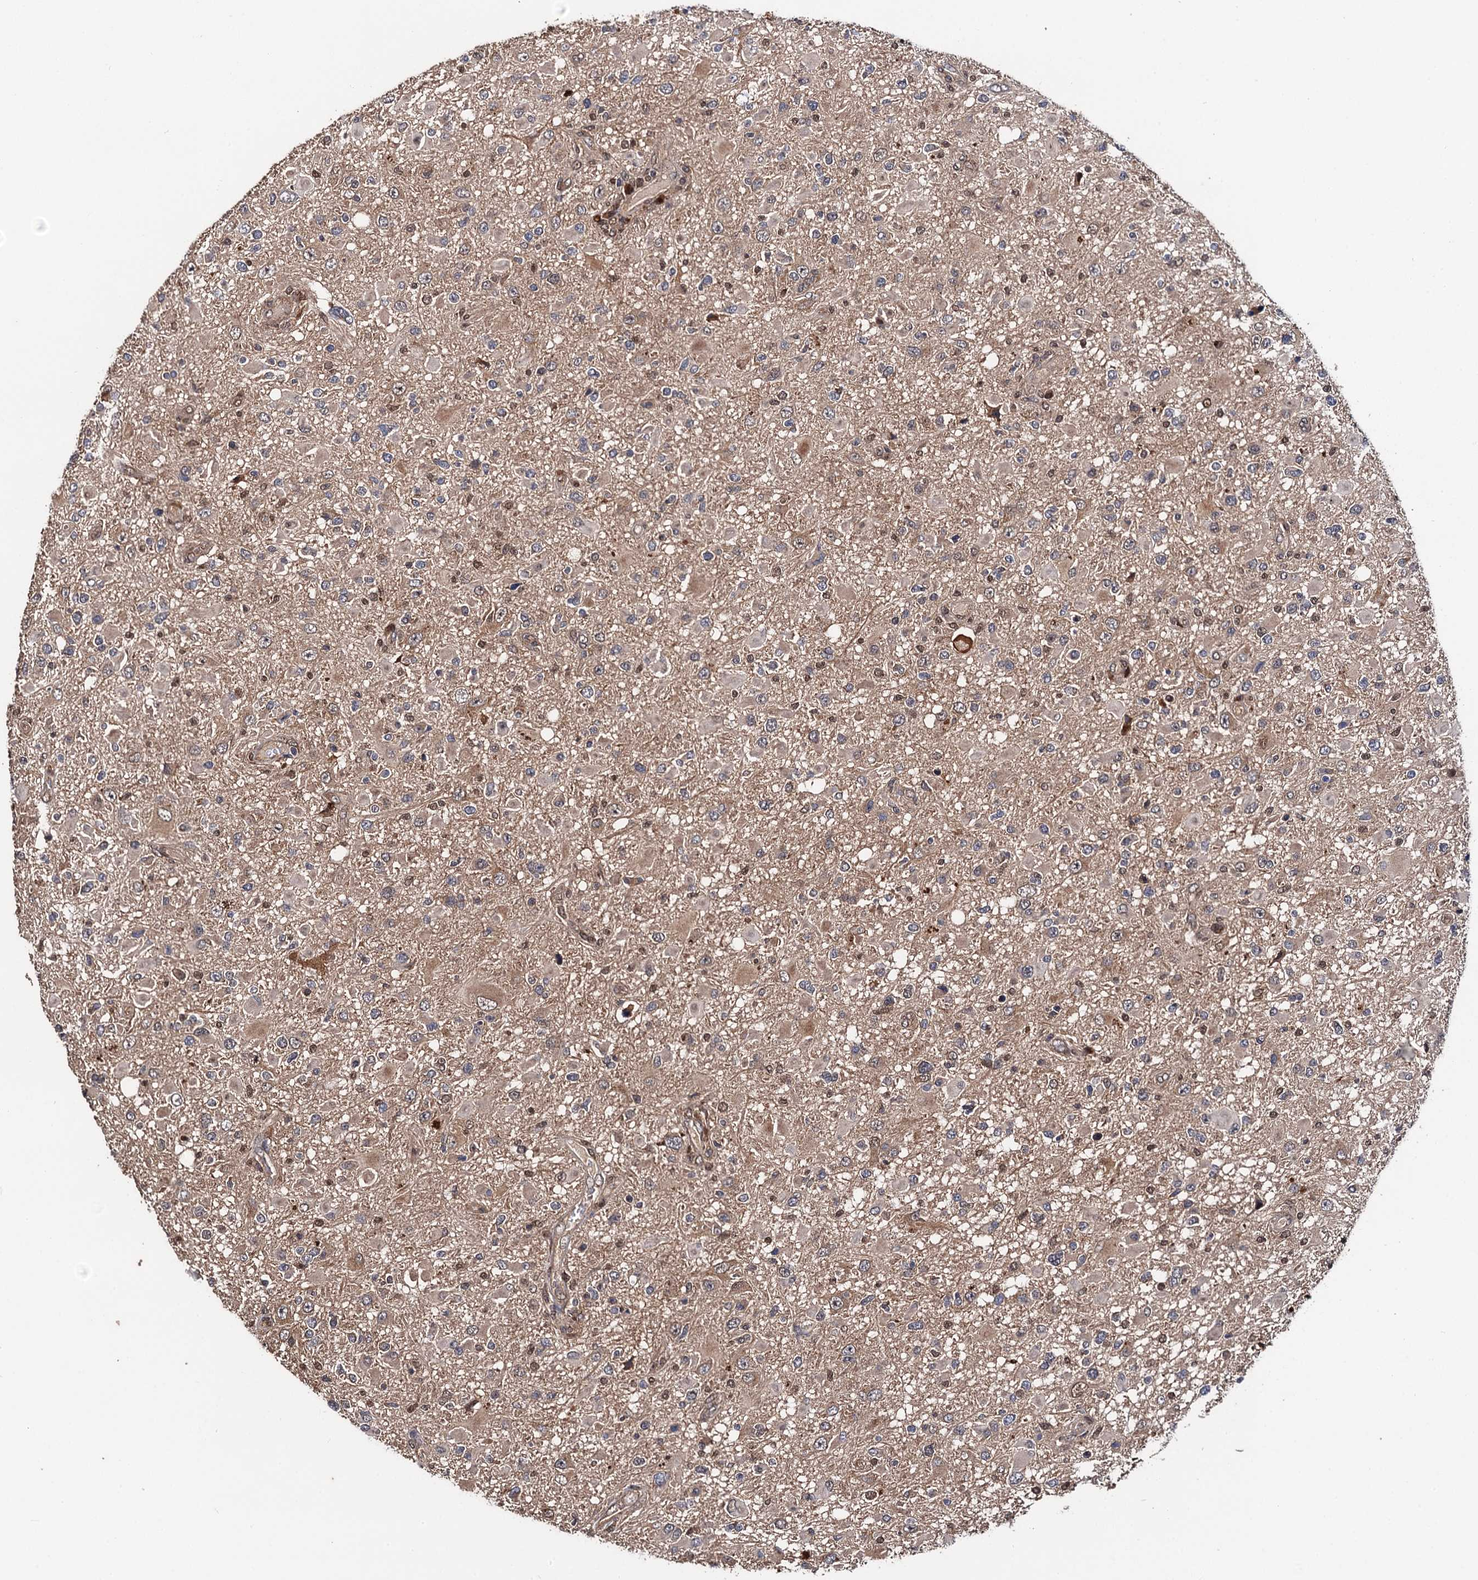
{"staining": {"intensity": "moderate", "quantity": ">75%", "location": "cytoplasmic/membranous,nuclear"}, "tissue": "glioma", "cell_type": "Tumor cells", "image_type": "cancer", "snomed": [{"axis": "morphology", "description": "Glioma, malignant, High grade"}, {"axis": "topography", "description": "Brain"}], "caption": "High-grade glioma (malignant) stained with a brown dye reveals moderate cytoplasmic/membranous and nuclear positive expression in approximately >75% of tumor cells.", "gene": "MIER2", "patient": {"sex": "male", "age": 53}}